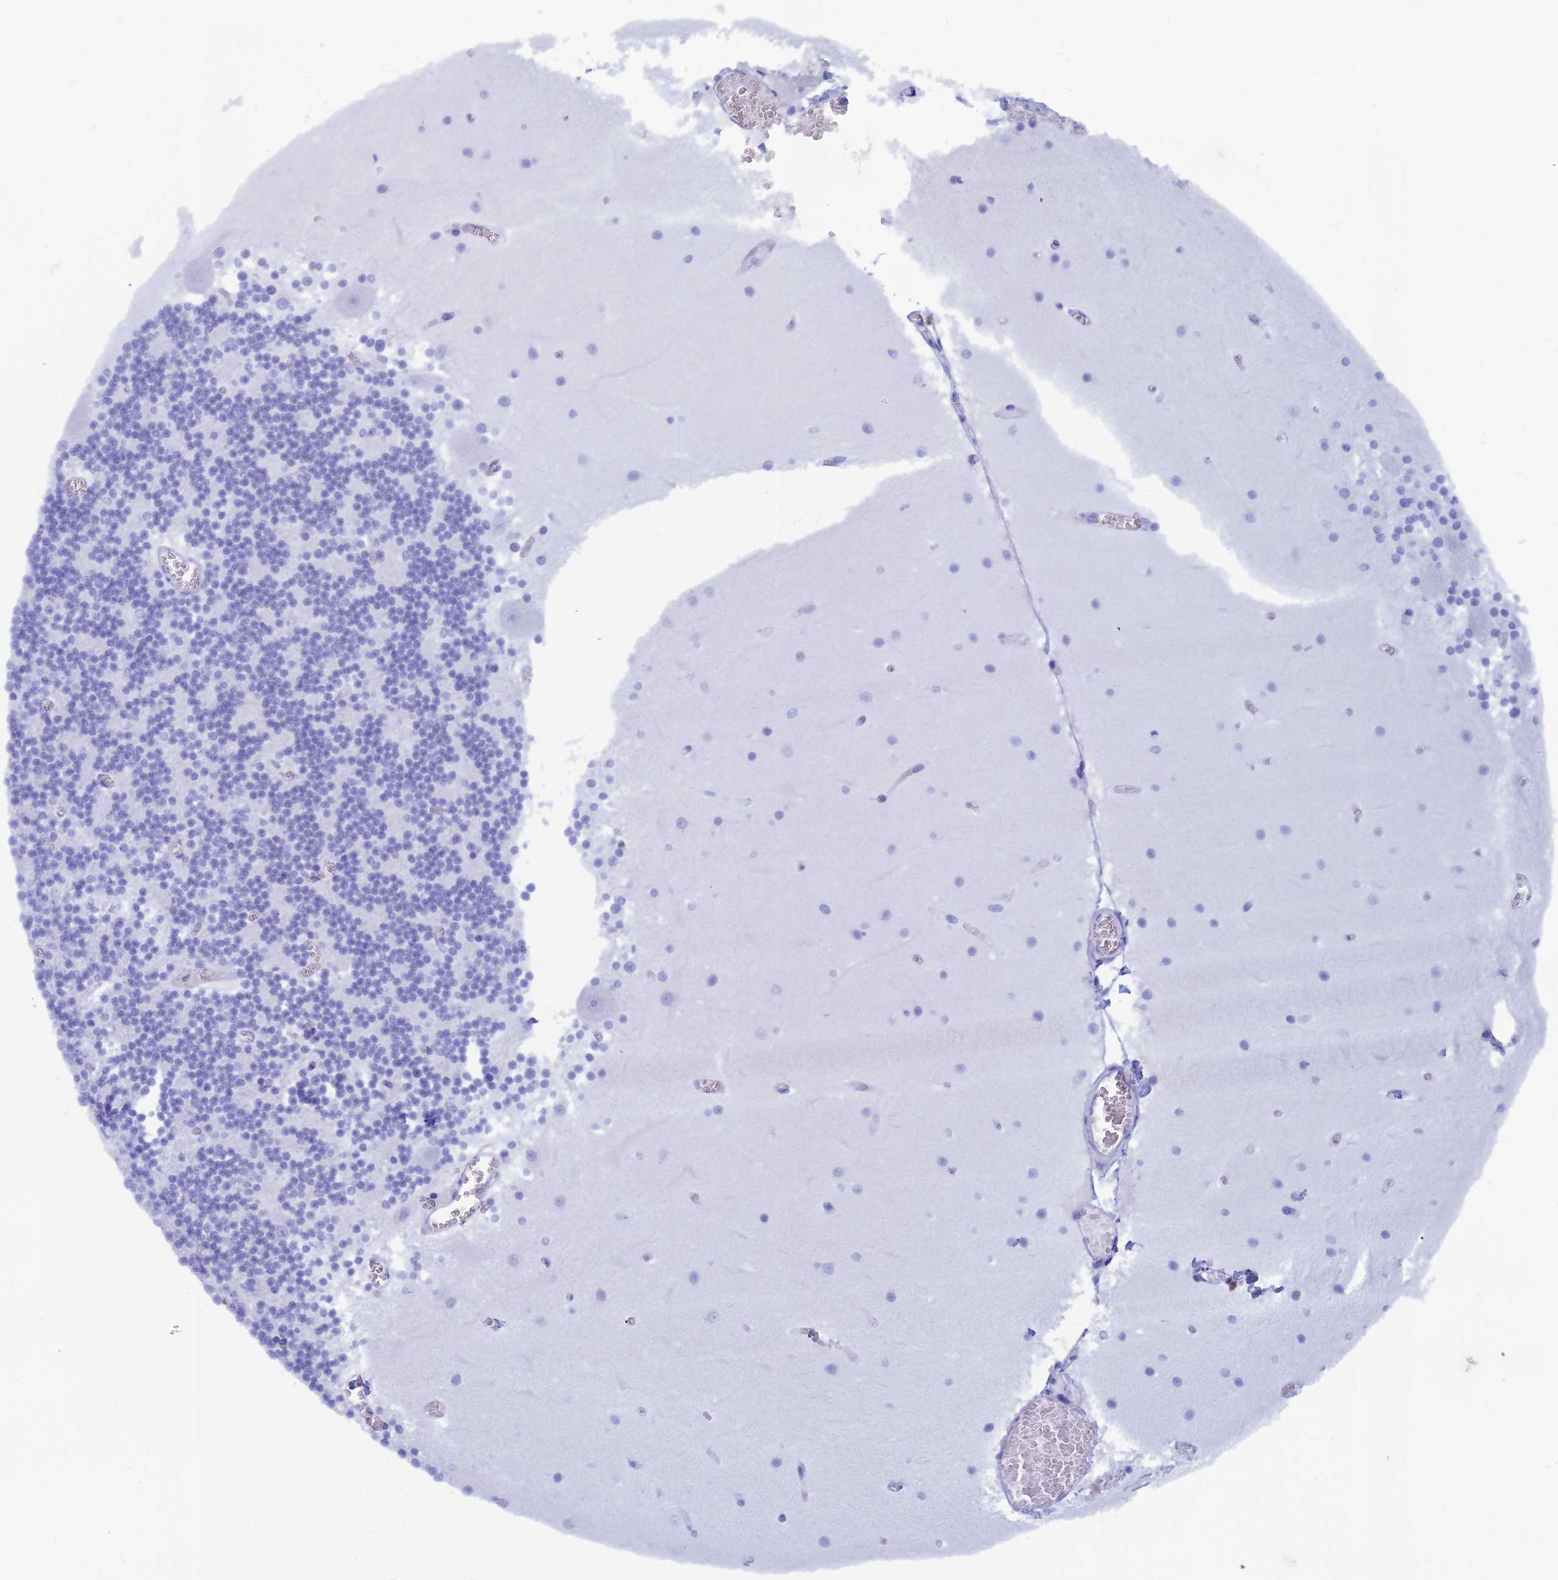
{"staining": {"intensity": "negative", "quantity": "none", "location": "none"}, "tissue": "cerebellum", "cell_type": "Cells in granular layer", "image_type": "normal", "snomed": [{"axis": "morphology", "description": "Normal tissue, NOS"}, {"axis": "topography", "description": "Cerebellum"}], "caption": "DAB immunohistochemical staining of benign cerebellum shows no significant positivity in cells in granular layer. (Immunohistochemistry, brightfield microscopy, high magnification).", "gene": "CAPS", "patient": {"sex": "female", "age": 28}}